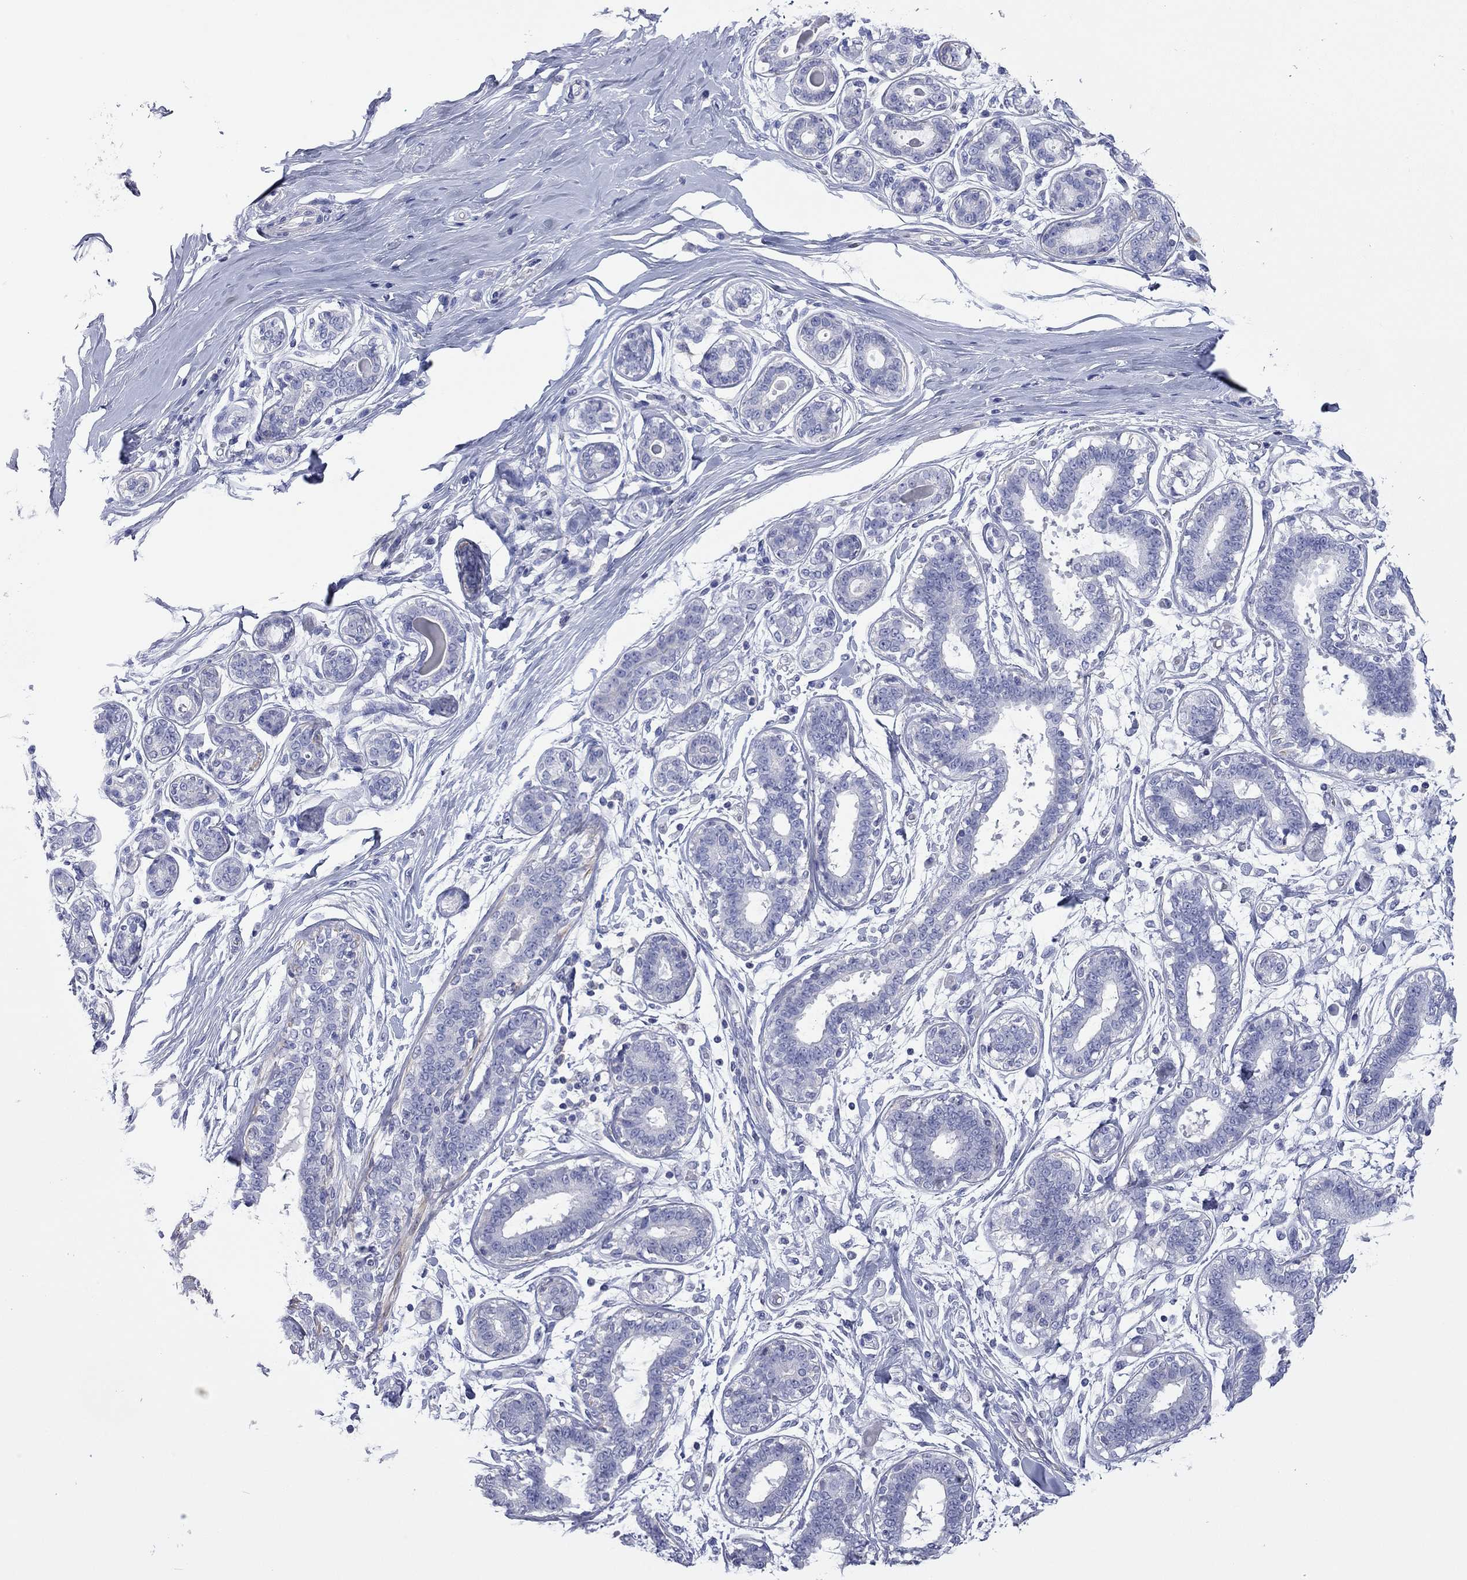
{"staining": {"intensity": "negative", "quantity": "none", "location": "none"}, "tissue": "breast", "cell_type": "Adipocytes", "image_type": "normal", "snomed": [{"axis": "morphology", "description": "Normal tissue, NOS"}, {"axis": "topography", "description": "Skin"}, {"axis": "topography", "description": "Breast"}], "caption": "This is an IHC photomicrograph of benign human breast. There is no staining in adipocytes.", "gene": "ACTL7B", "patient": {"sex": "female", "age": 43}}